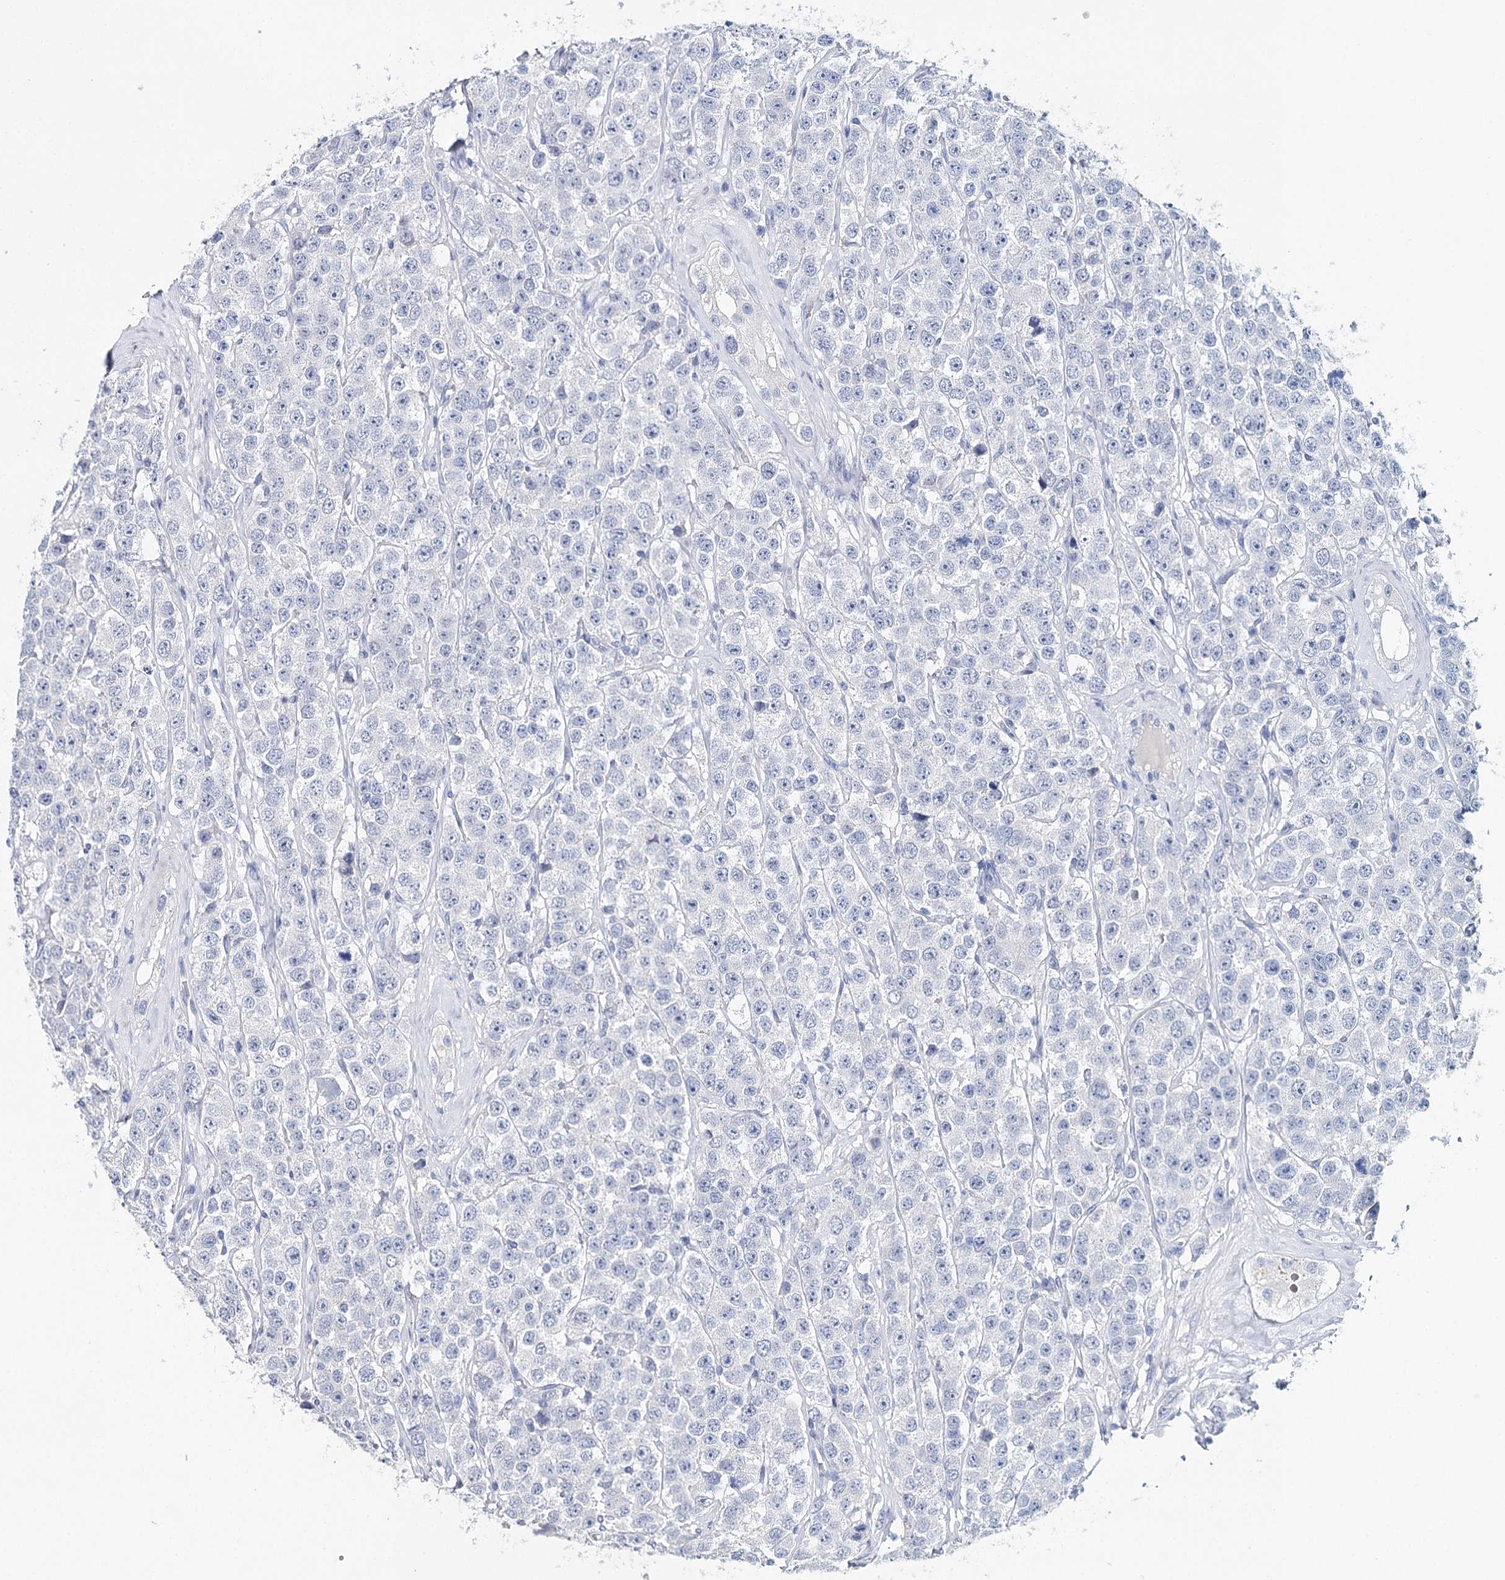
{"staining": {"intensity": "negative", "quantity": "none", "location": "none"}, "tissue": "testis cancer", "cell_type": "Tumor cells", "image_type": "cancer", "snomed": [{"axis": "morphology", "description": "Seminoma, NOS"}, {"axis": "topography", "description": "Testis"}], "caption": "The micrograph exhibits no staining of tumor cells in testis cancer.", "gene": "CEACAM8", "patient": {"sex": "male", "age": 28}}